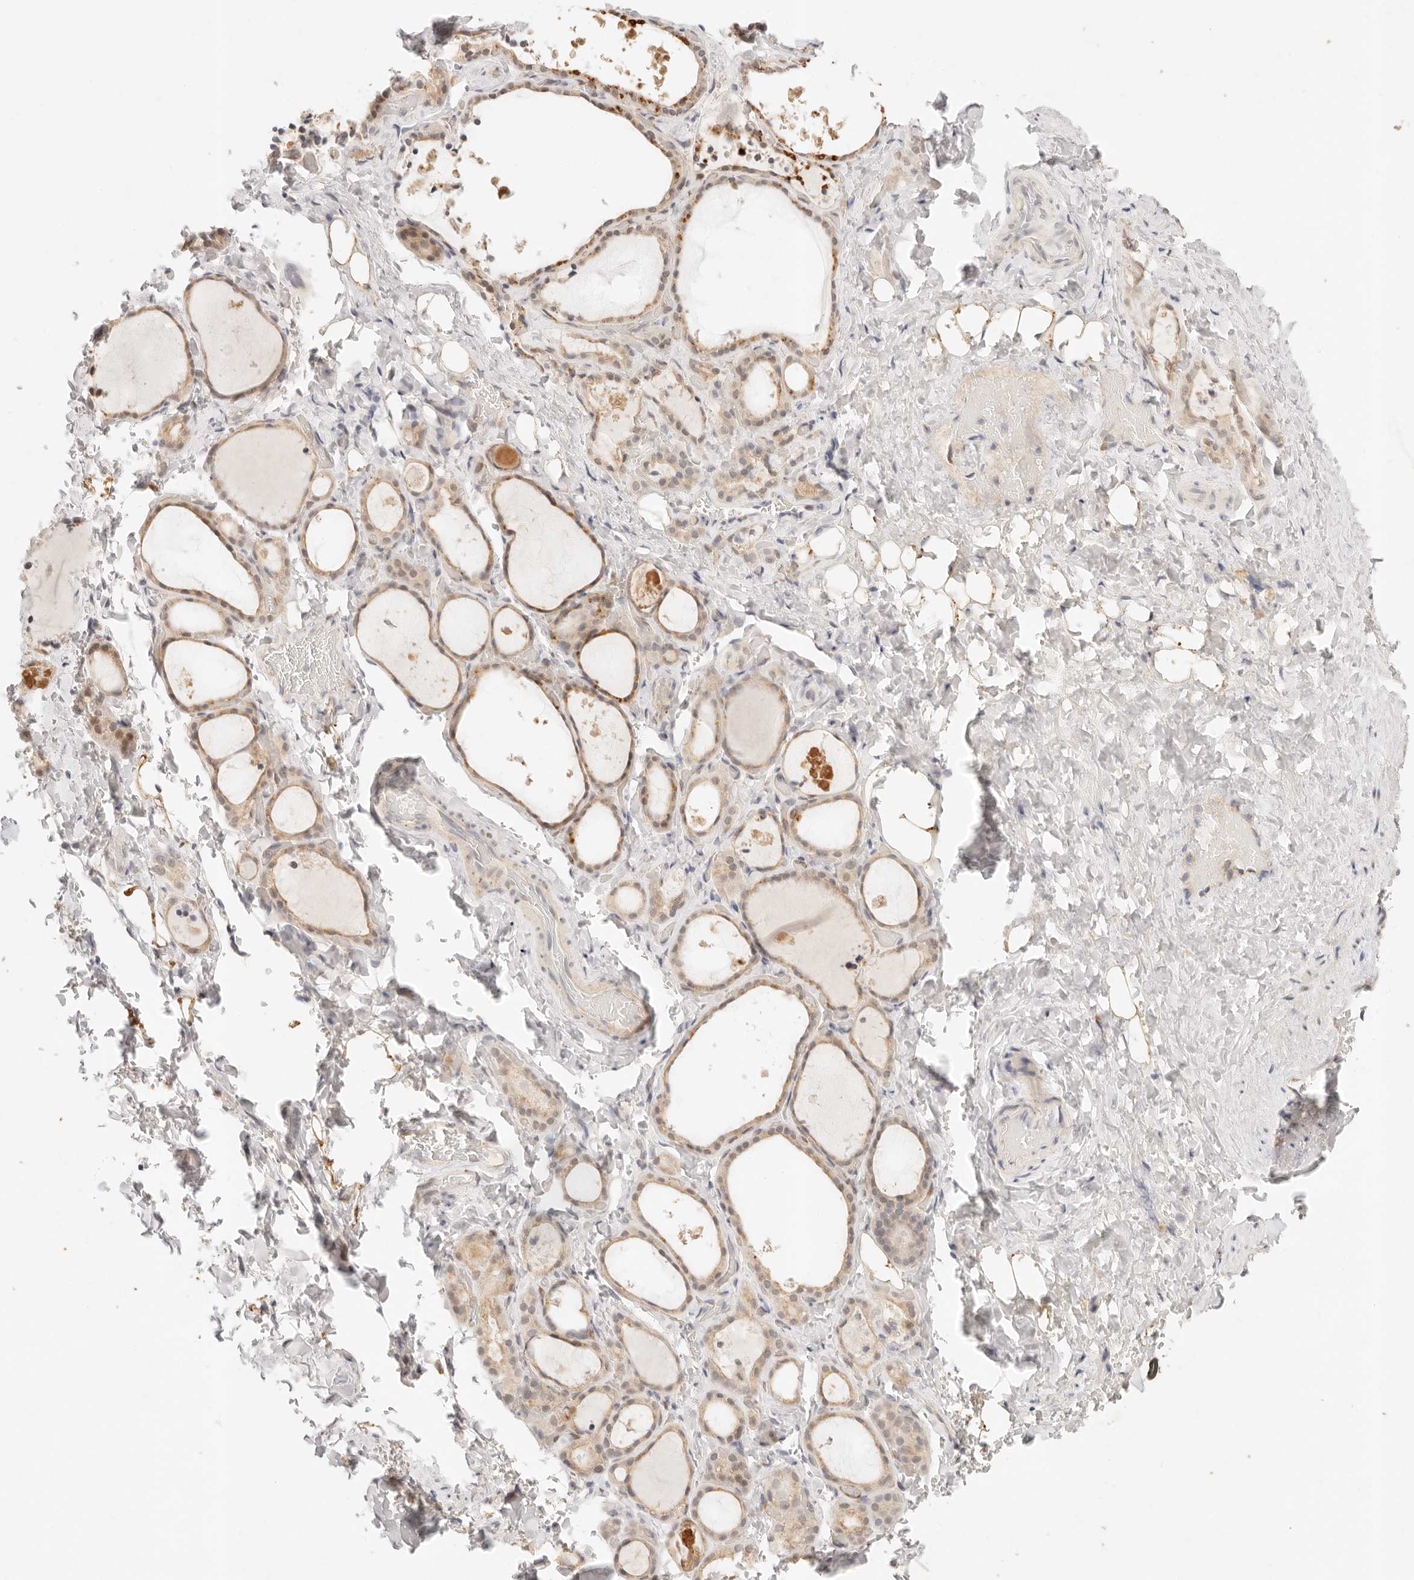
{"staining": {"intensity": "weak", "quantity": ">75%", "location": "cytoplasmic/membranous"}, "tissue": "thyroid gland", "cell_type": "Glandular cells", "image_type": "normal", "snomed": [{"axis": "morphology", "description": "Normal tissue, NOS"}, {"axis": "topography", "description": "Thyroid gland"}], "caption": "High-power microscopy captured an IHC histopathology image of normal thyroid gland, revealing weak cytoplasmic/membranous positivity in approximately >75% of glandular cells. The protein is shown in brown color, while the nuclei are stained blue.", "gene": "GPR156", "patient": {"sex": "female", "age": 44}}